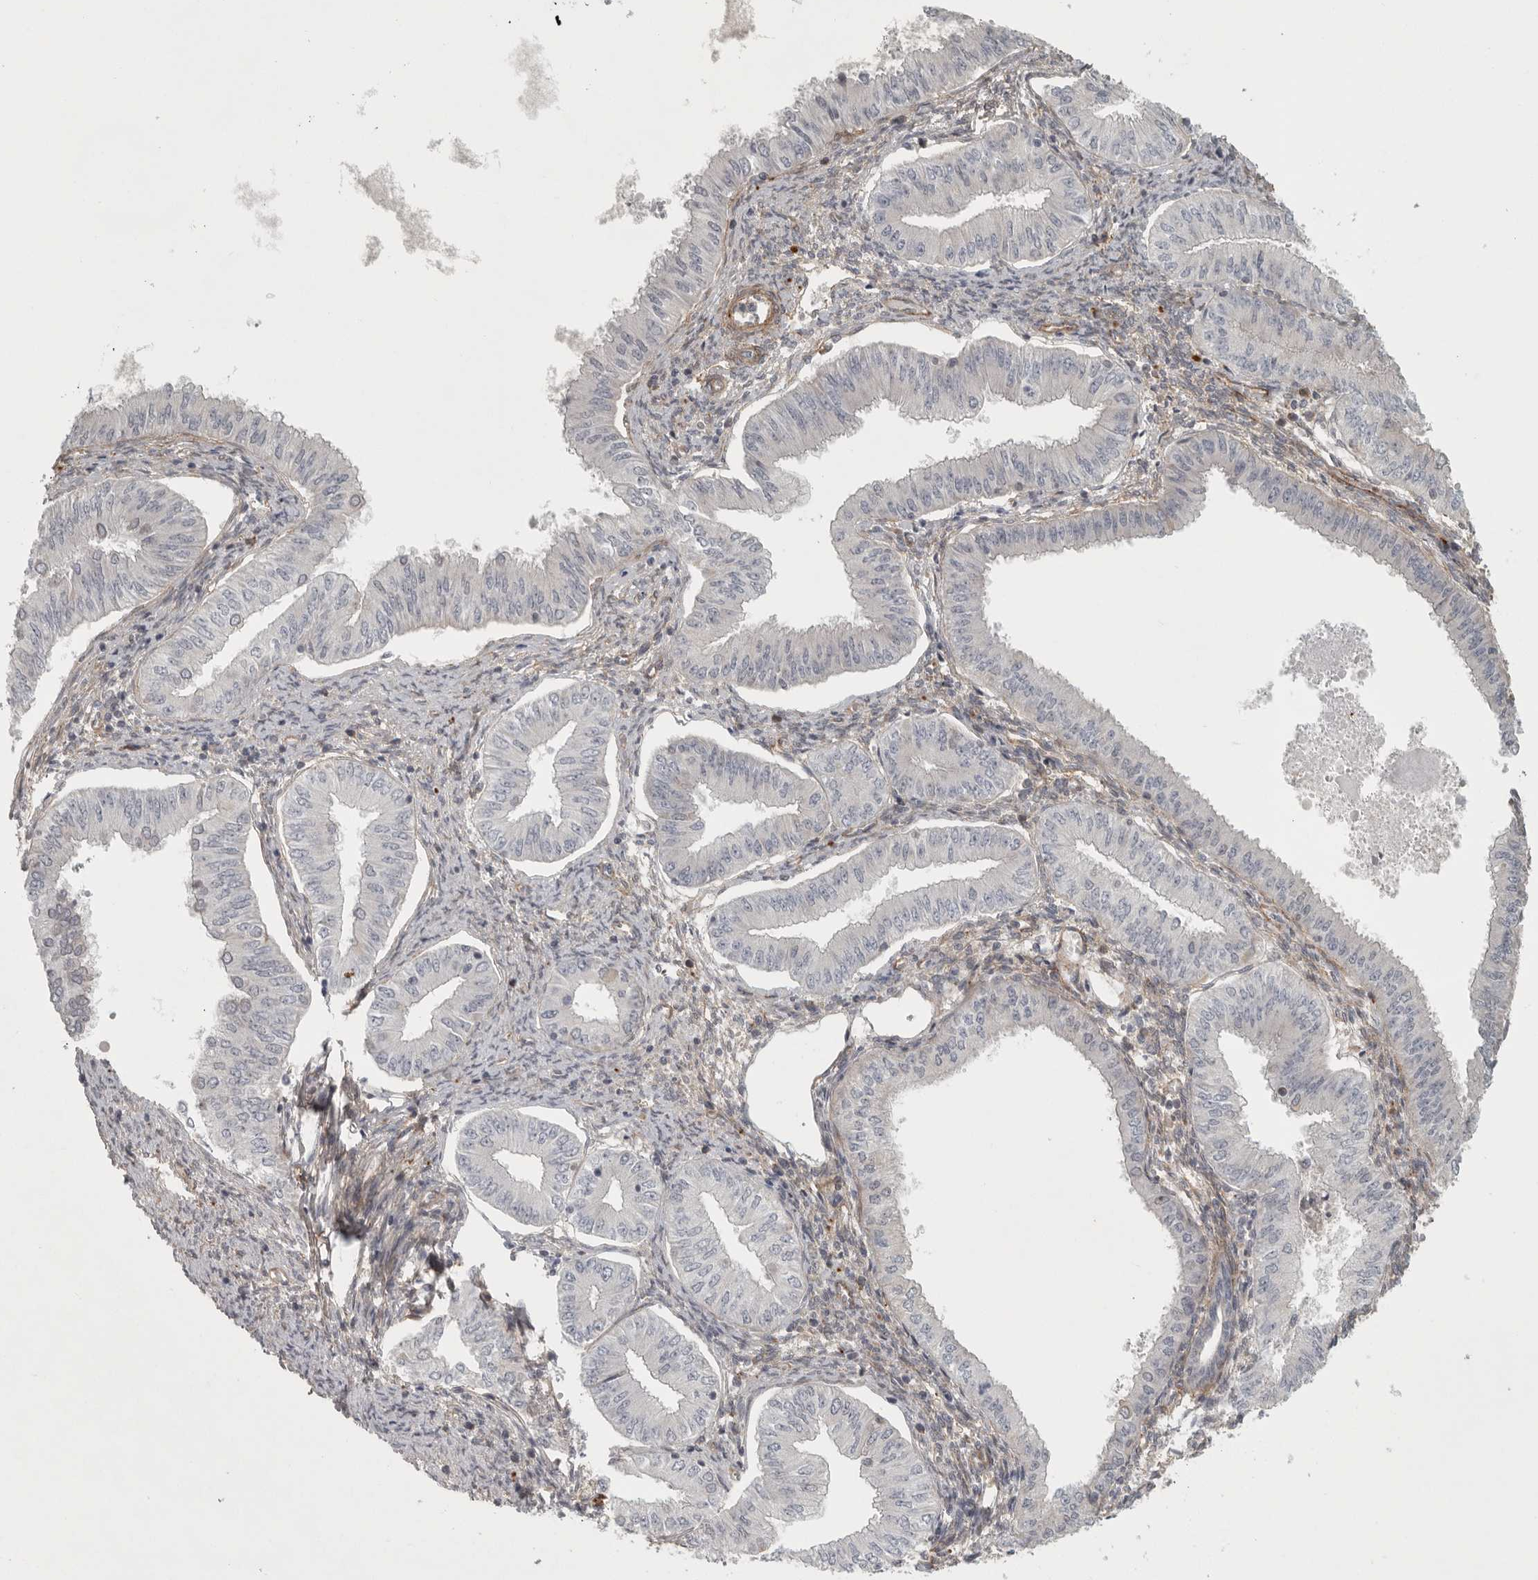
{"staining": {"intensity": "negative", "quantity": "none", "location": "none"}, "tissue": "endometrial cancer", "cell_type": "Tumor cells", "image_type": "cancer", "snomed": [{"axis": "morphology", "description": "Normal tissue, NOS"}, {"axis": "morphology", "description": "Adenocarcinoma, NOS"}, {"axis": "topography", "description": "Endometrium"}], "caption": "This photomicrograph is of endometrial adenocarcinoma stained with immunohistochemistry to label a protein in brown with the nuclei are counter-stained blue. There is no expression in tumor cells.", "gene": "LONRF1", "patient": {"sex": "female", "age": 53}}